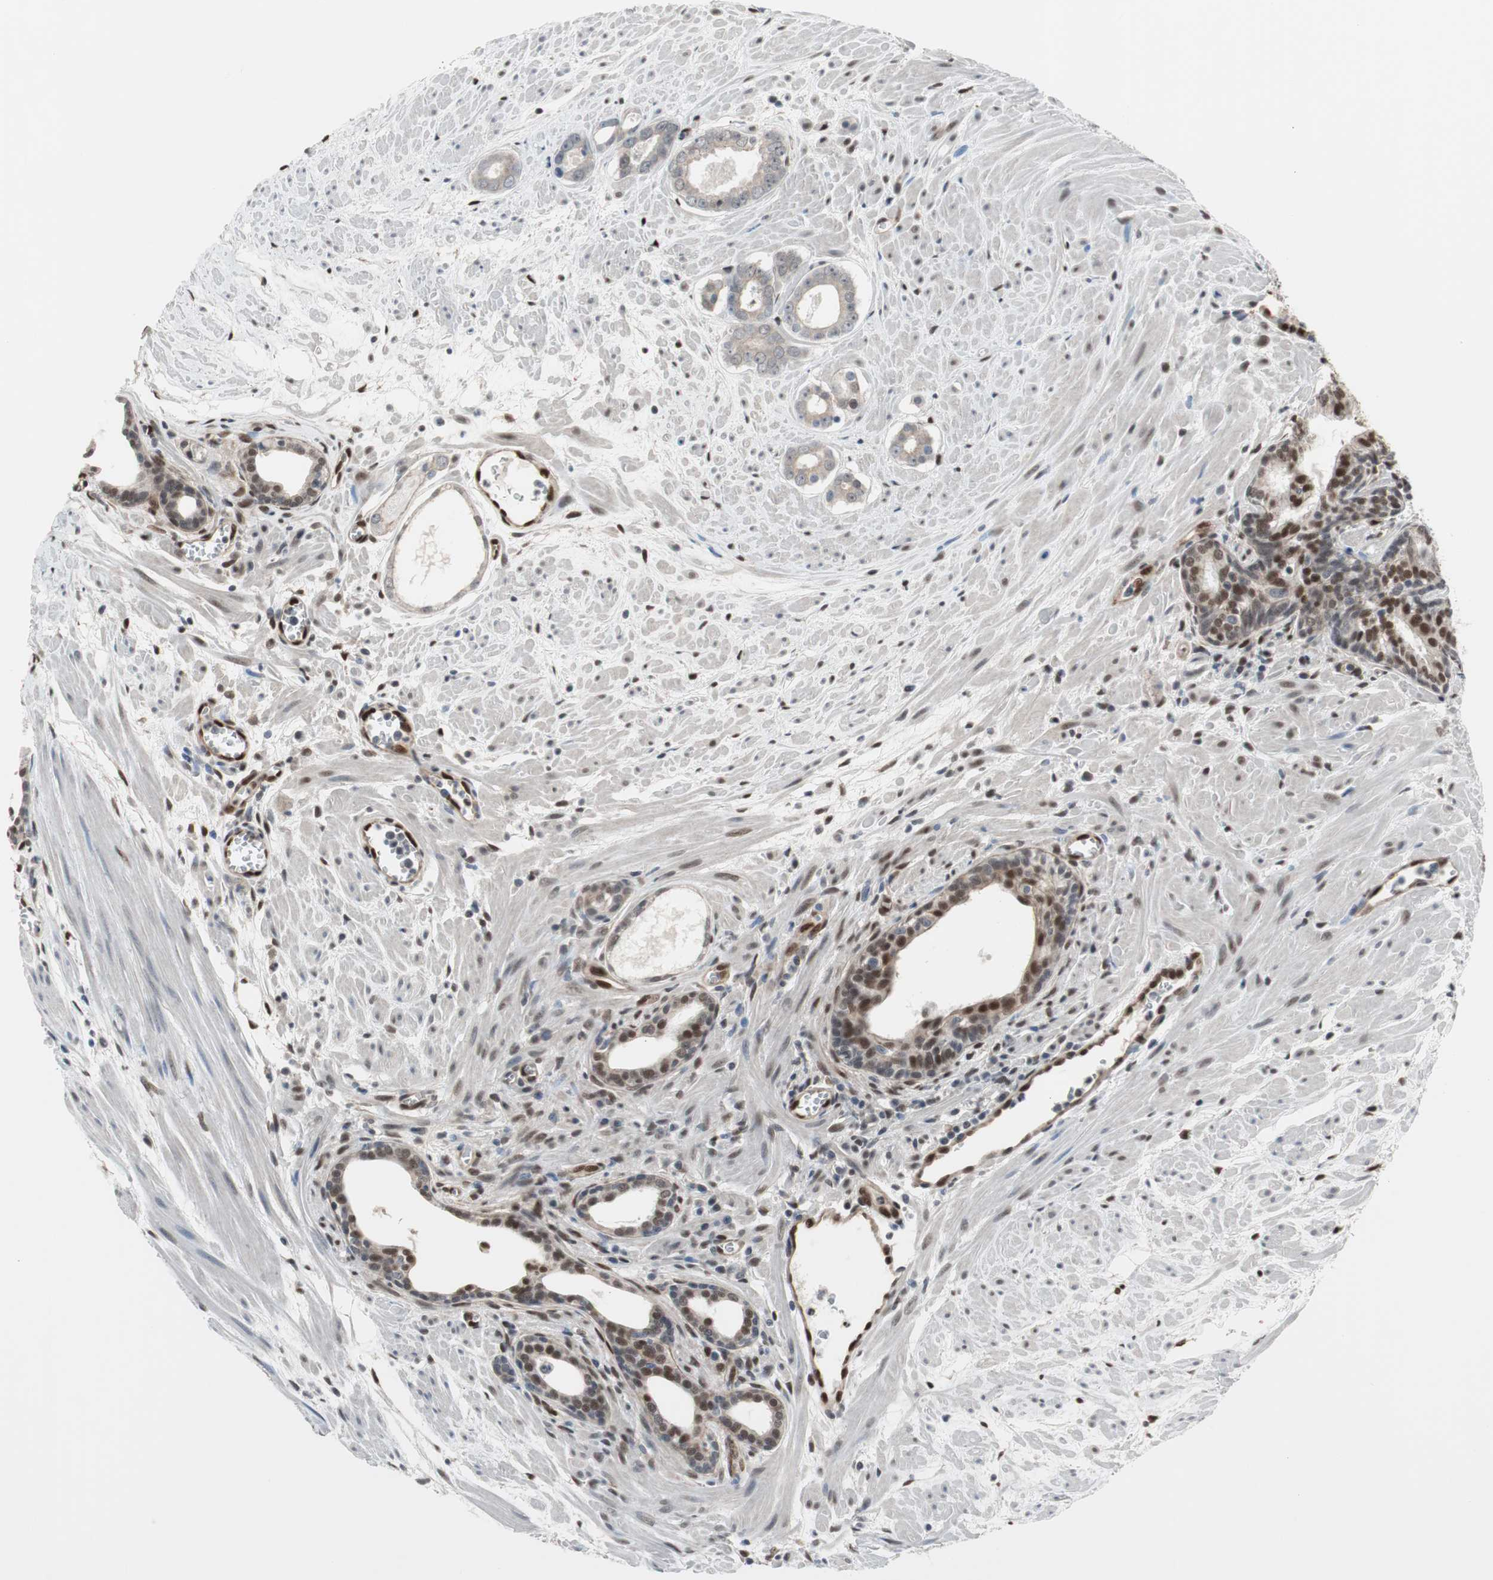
{"staining": {"intensity": "moderate", "quantity": "25%-75%", "location": "cytoplasmic/membranous,nuclear"}, "tissue": "prostate cancer", "cell_type": "Tumor cells", "image_type": "cancer", "snomed": [{"axis": "morphology", "description": "Adenocarcinoma, Low grade"}, {"axis": "topography", "description": "Prostate"}], "caption": "Immunohistochemical staining of human prostate cancer (adenocarcinoma (low-grade)) exhibits medium levels of moderate cytoplasmic/membranous and nuclear staining in about 25%-75% of tumor cells. (Brightfield microscopy of DAB IHC at high magnification).", "gene": "PML", "patient": {"sex": "male", "age": 57}}